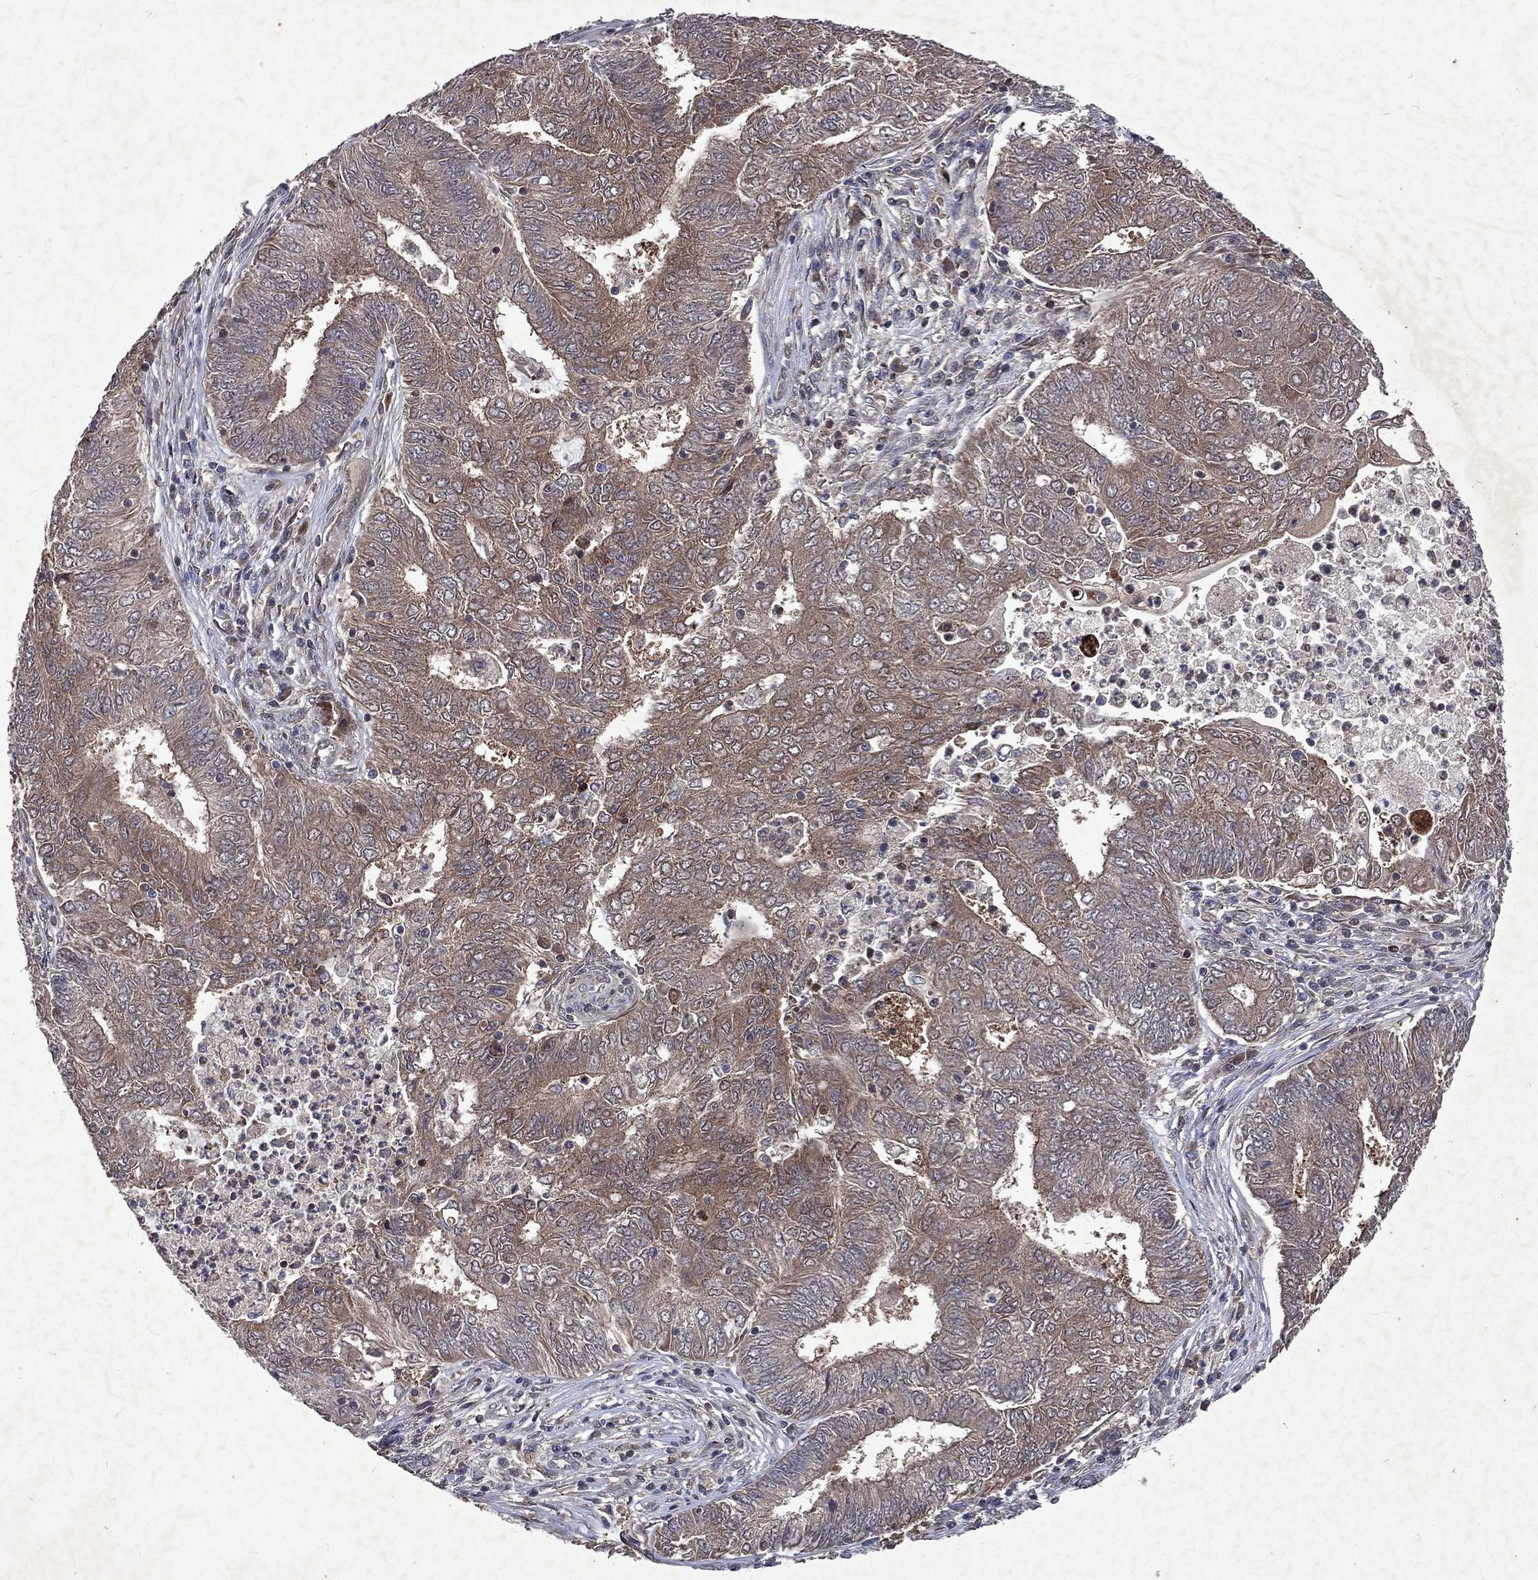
{"staining": {"intensity": "weak", "quantity": ">75%", "location": "cytoplasmic/membranous"}, "tissue": "endometrial cancer", "cell_type": "Tumor cells", "image_type": "cancer", "snomed": [{"axis": "morphology", "description": "Adenocarcinoma, NOS"}, {"axis": "topography", "description": "Endometrium"}], "caption": "Endometrial cancer (adenocarcinoma) stained with immunohistochemistry shows weak cytoplasmic/membranous staining in approximately >75% of tumor cells.", "gene": "MTAP", "patient": {"sex": "female", "age": 62}}